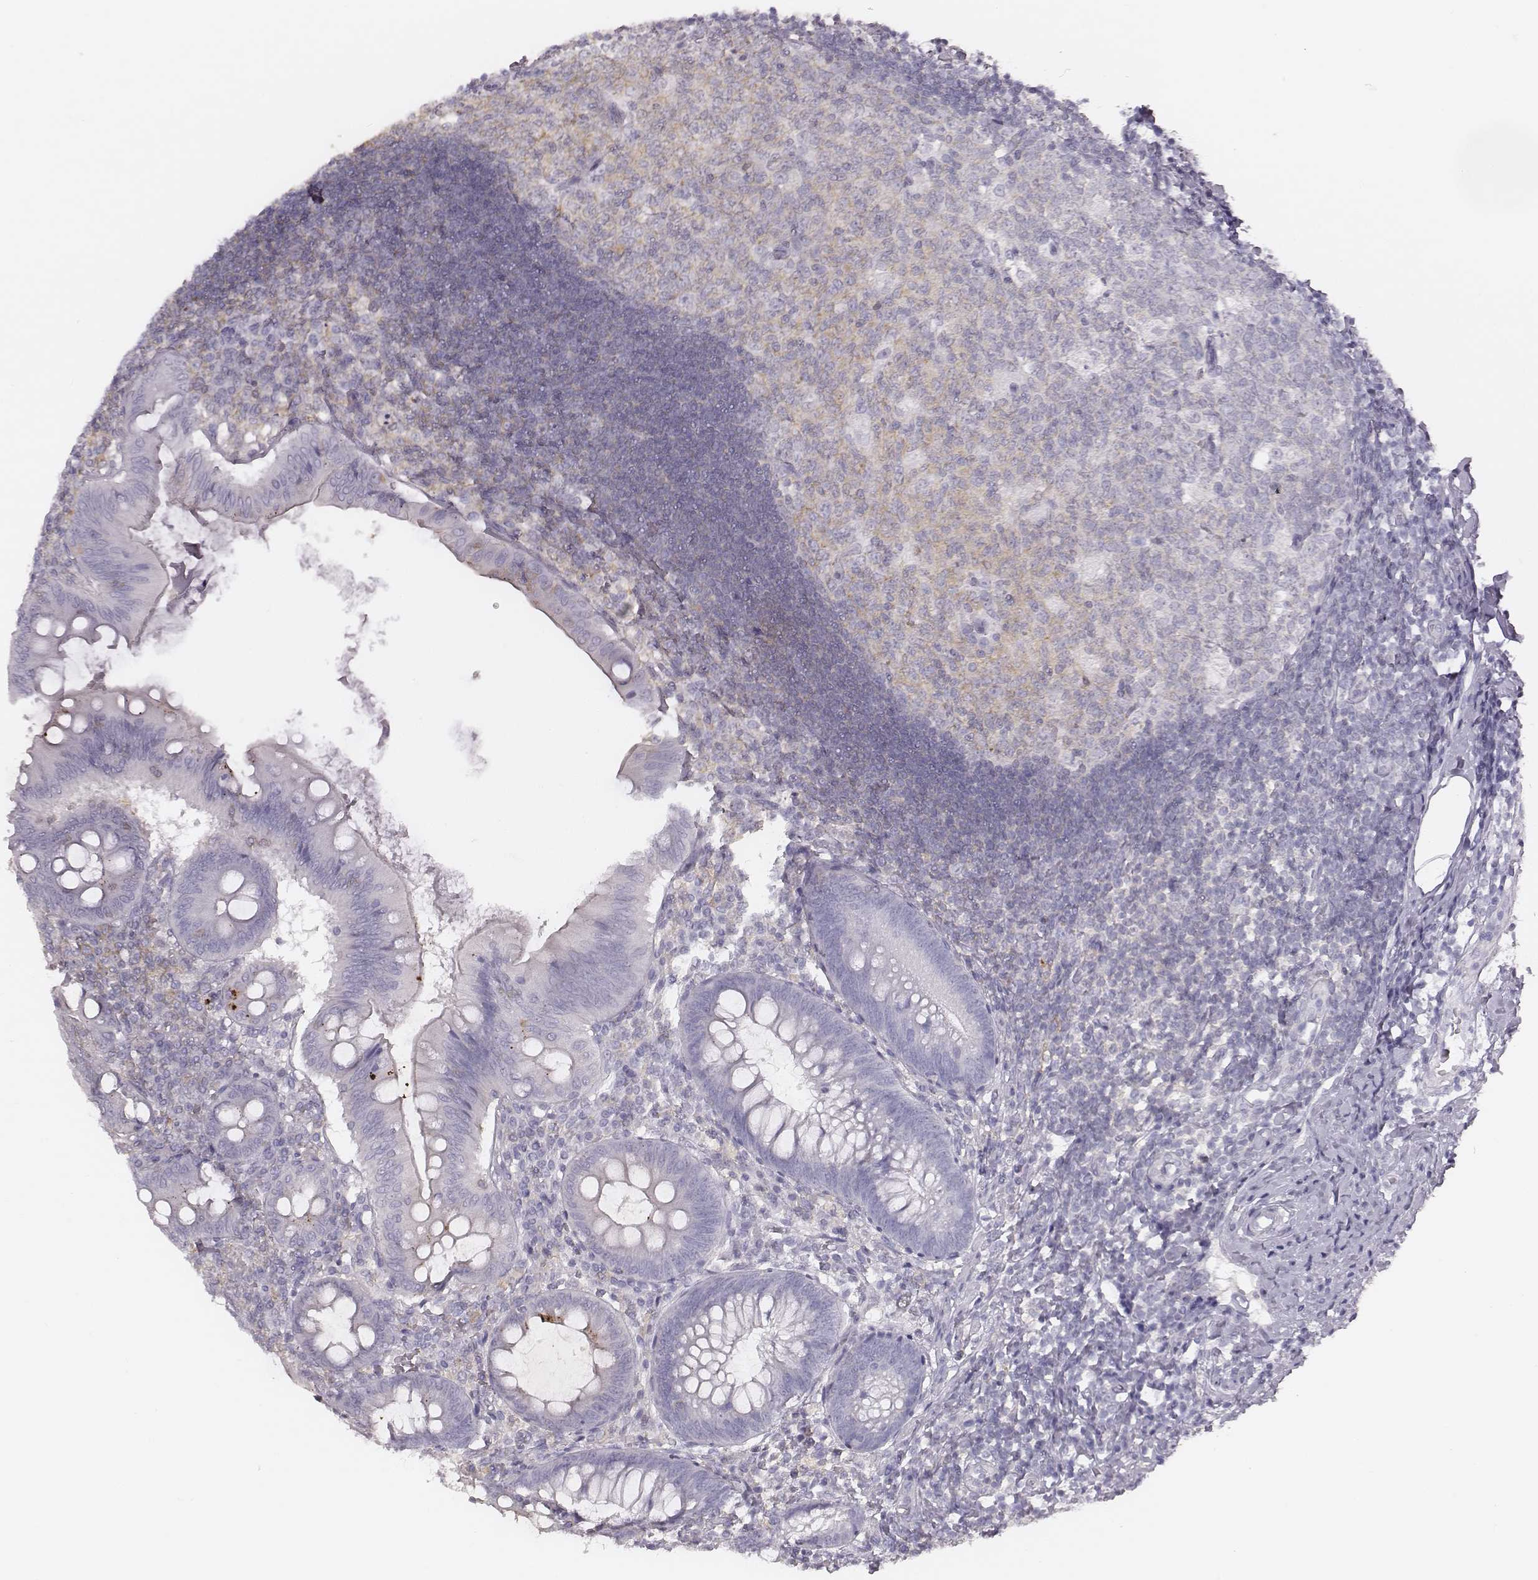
{"staining": {"intensity": "negative", "quantity": "none", "location": "none"}, "tissue": "appendix", "cell_type": "Glandular cells", "image_type": "normal", "snomed": [{"axis": "morphology", "description": "Normal tissue, NOS"}, {"axis": "morphology", "description": "Inflammation, NOS"}, {"axis": "topography", "description": "Appendix"}], "caption": "This is an immunohistochemistry histopathology image of unremarkable appendix. There is no staining in glandular cells.", "gene": "ENSG00000285837", "patient": {"sex": "male", "age": 16}}